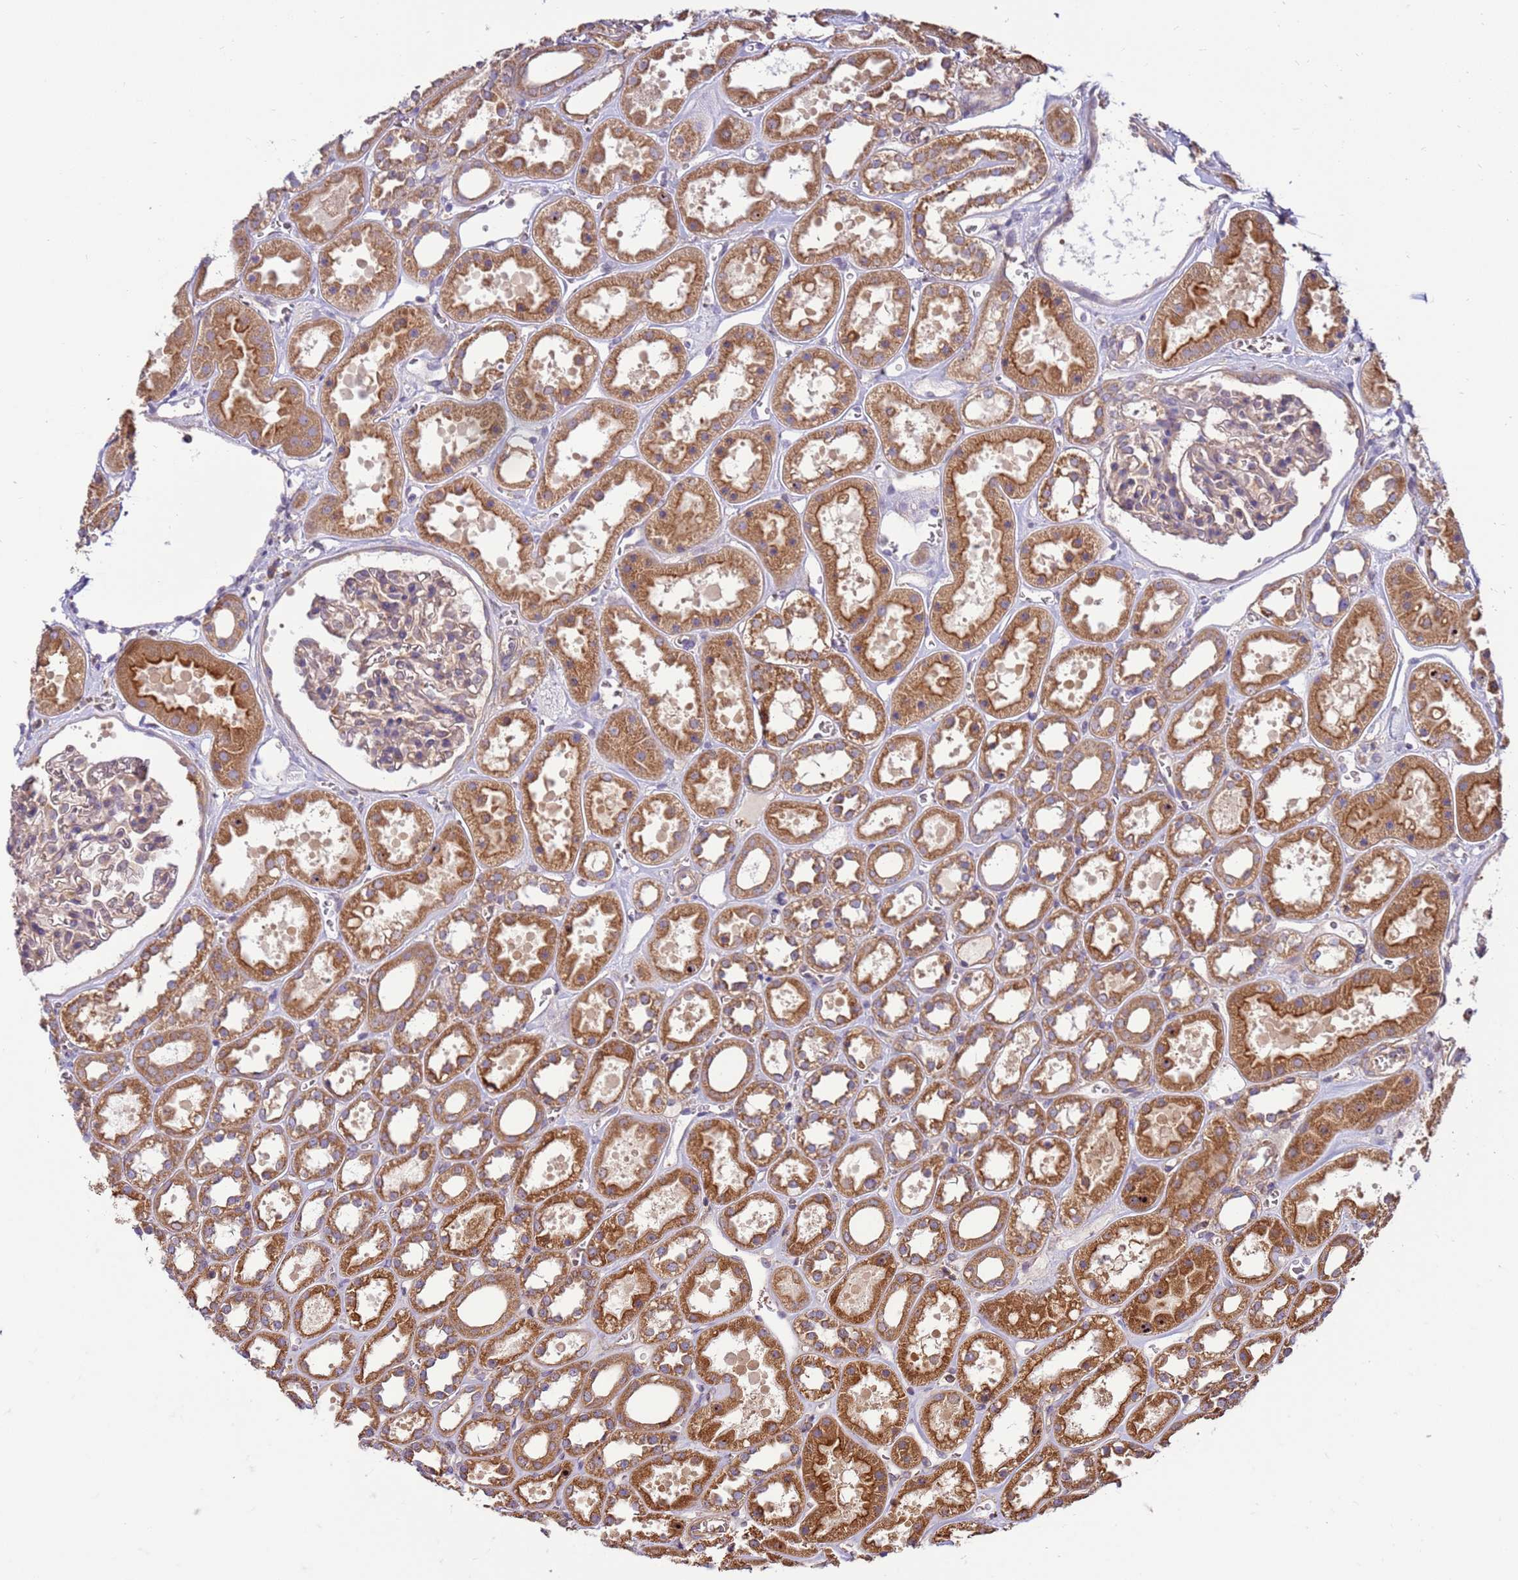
{"staining": {"intensity": "weak", "quantity": "25%-75%", "location": "cytoplasmic/membranous"}, "tissue": "kidney", "cell_type": "Cells in glomeruli", "image_type": "normal", "snomed": [{"axis": "morphology", "description": "Normal tissue, NOS"}, {"axis": "topography", "description": "Kidney"}], "caption": "Cells in glomeruli show low levels of weak cytoplasmic/membranous positivity in about 25%-75% of cells in benign kidney. Nuclei are stained in blue.", "gene": "SLC44A5", "patient": {"sex": "female", "age": 41}}